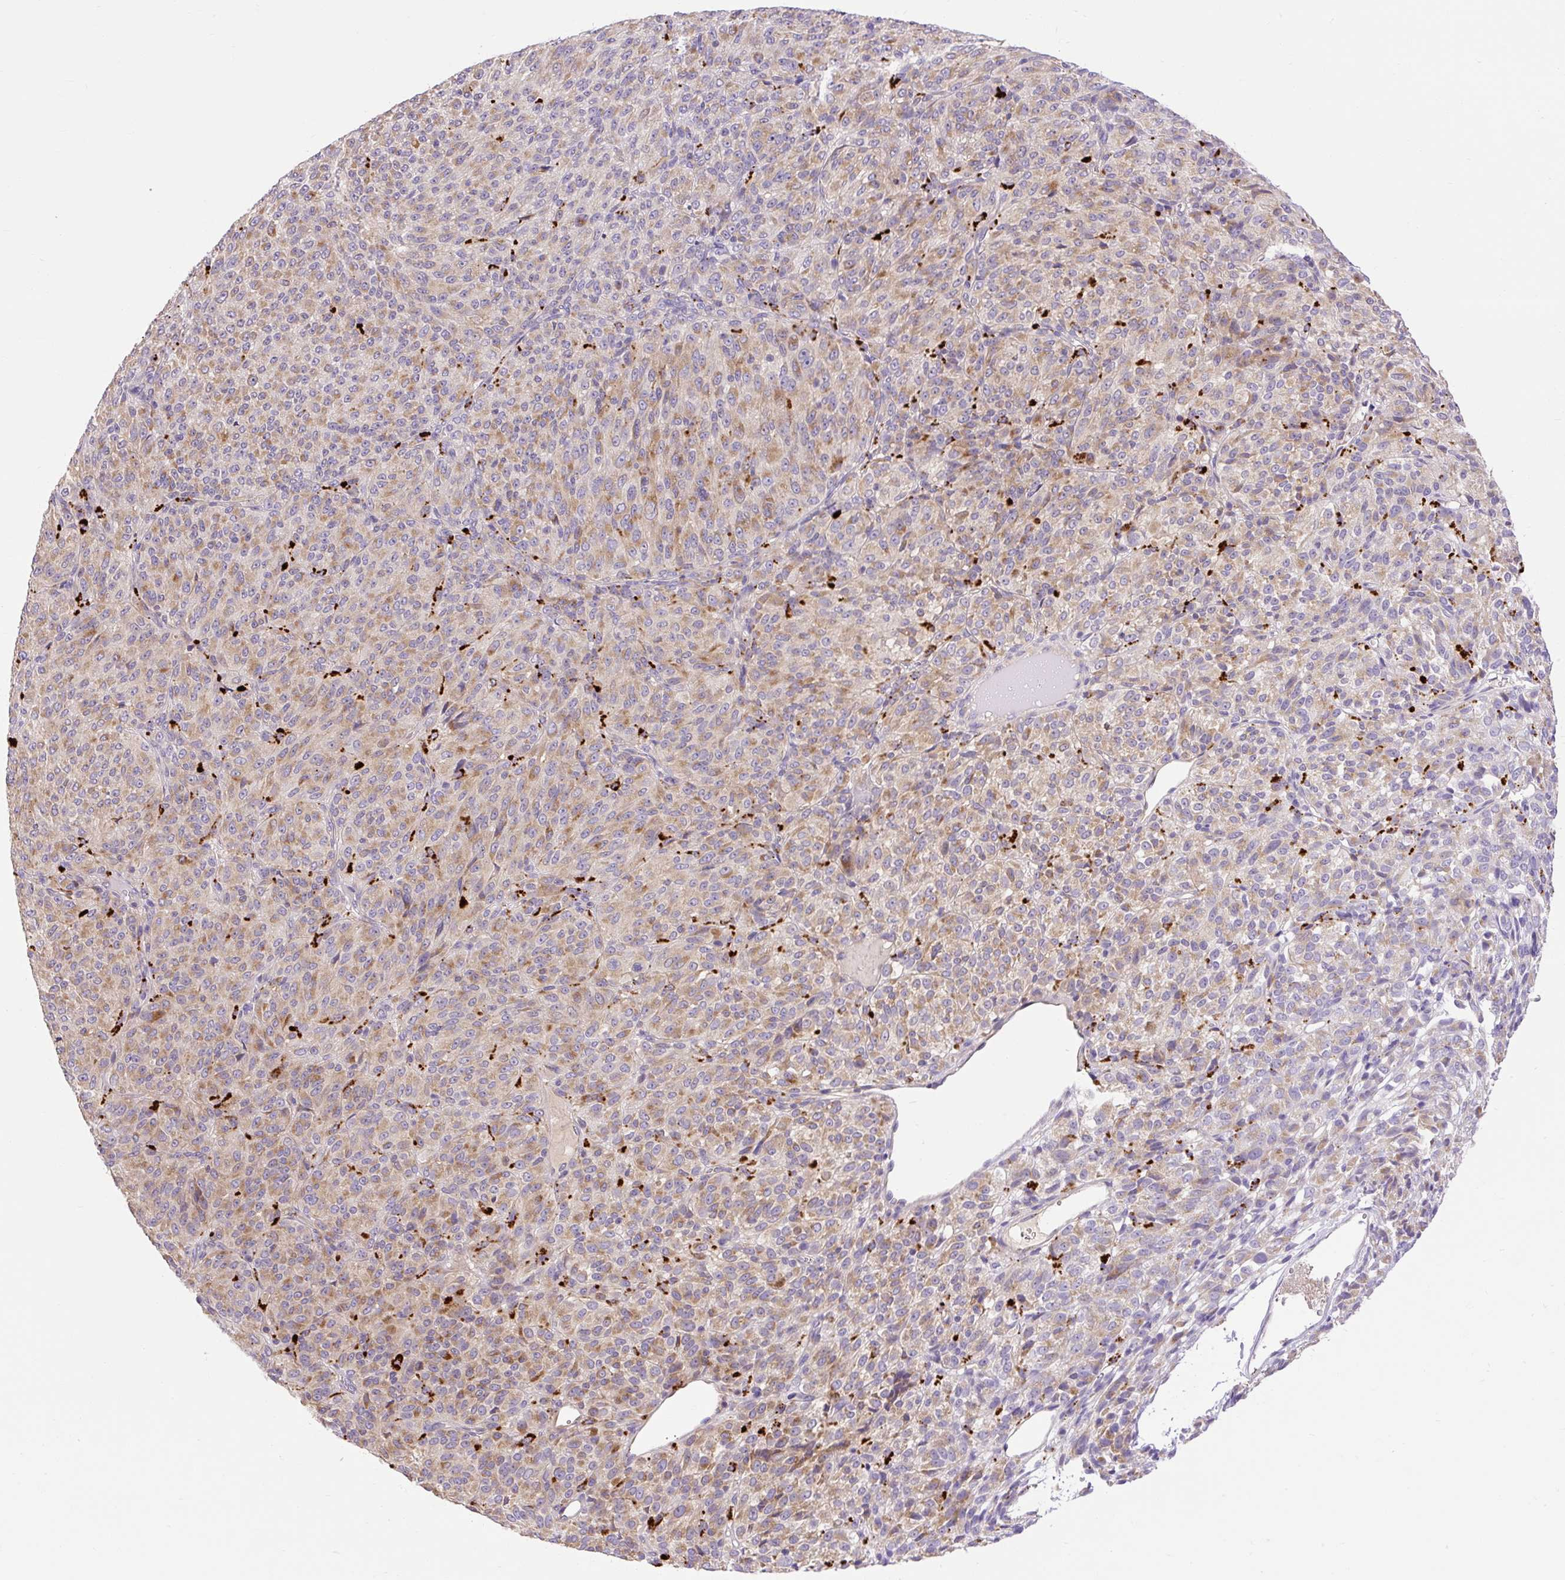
{"staining": {"intensity": "moderate", "quantity": "25%-75%", "location": "cytoplasmic/membranous"}, "tissue": "melanoma", "cell_type": "Tumor cells", "image_type": "cancer", "snomed": [{"axis": "morphology", "description": "Malignant melanoma, Metastatic site"}, {"axis": "topography", "description": "Brain"}], "caption": "A brown stain highlights moderate cytoplasmic/membranous staining of a protein in malignant melanoma (metastatic site) tumor cells. (DAB = brown stain, brightfield microscopy at high magnification).", "gene": "HEXB", "patient": {"sex": "female", "age": 56}}